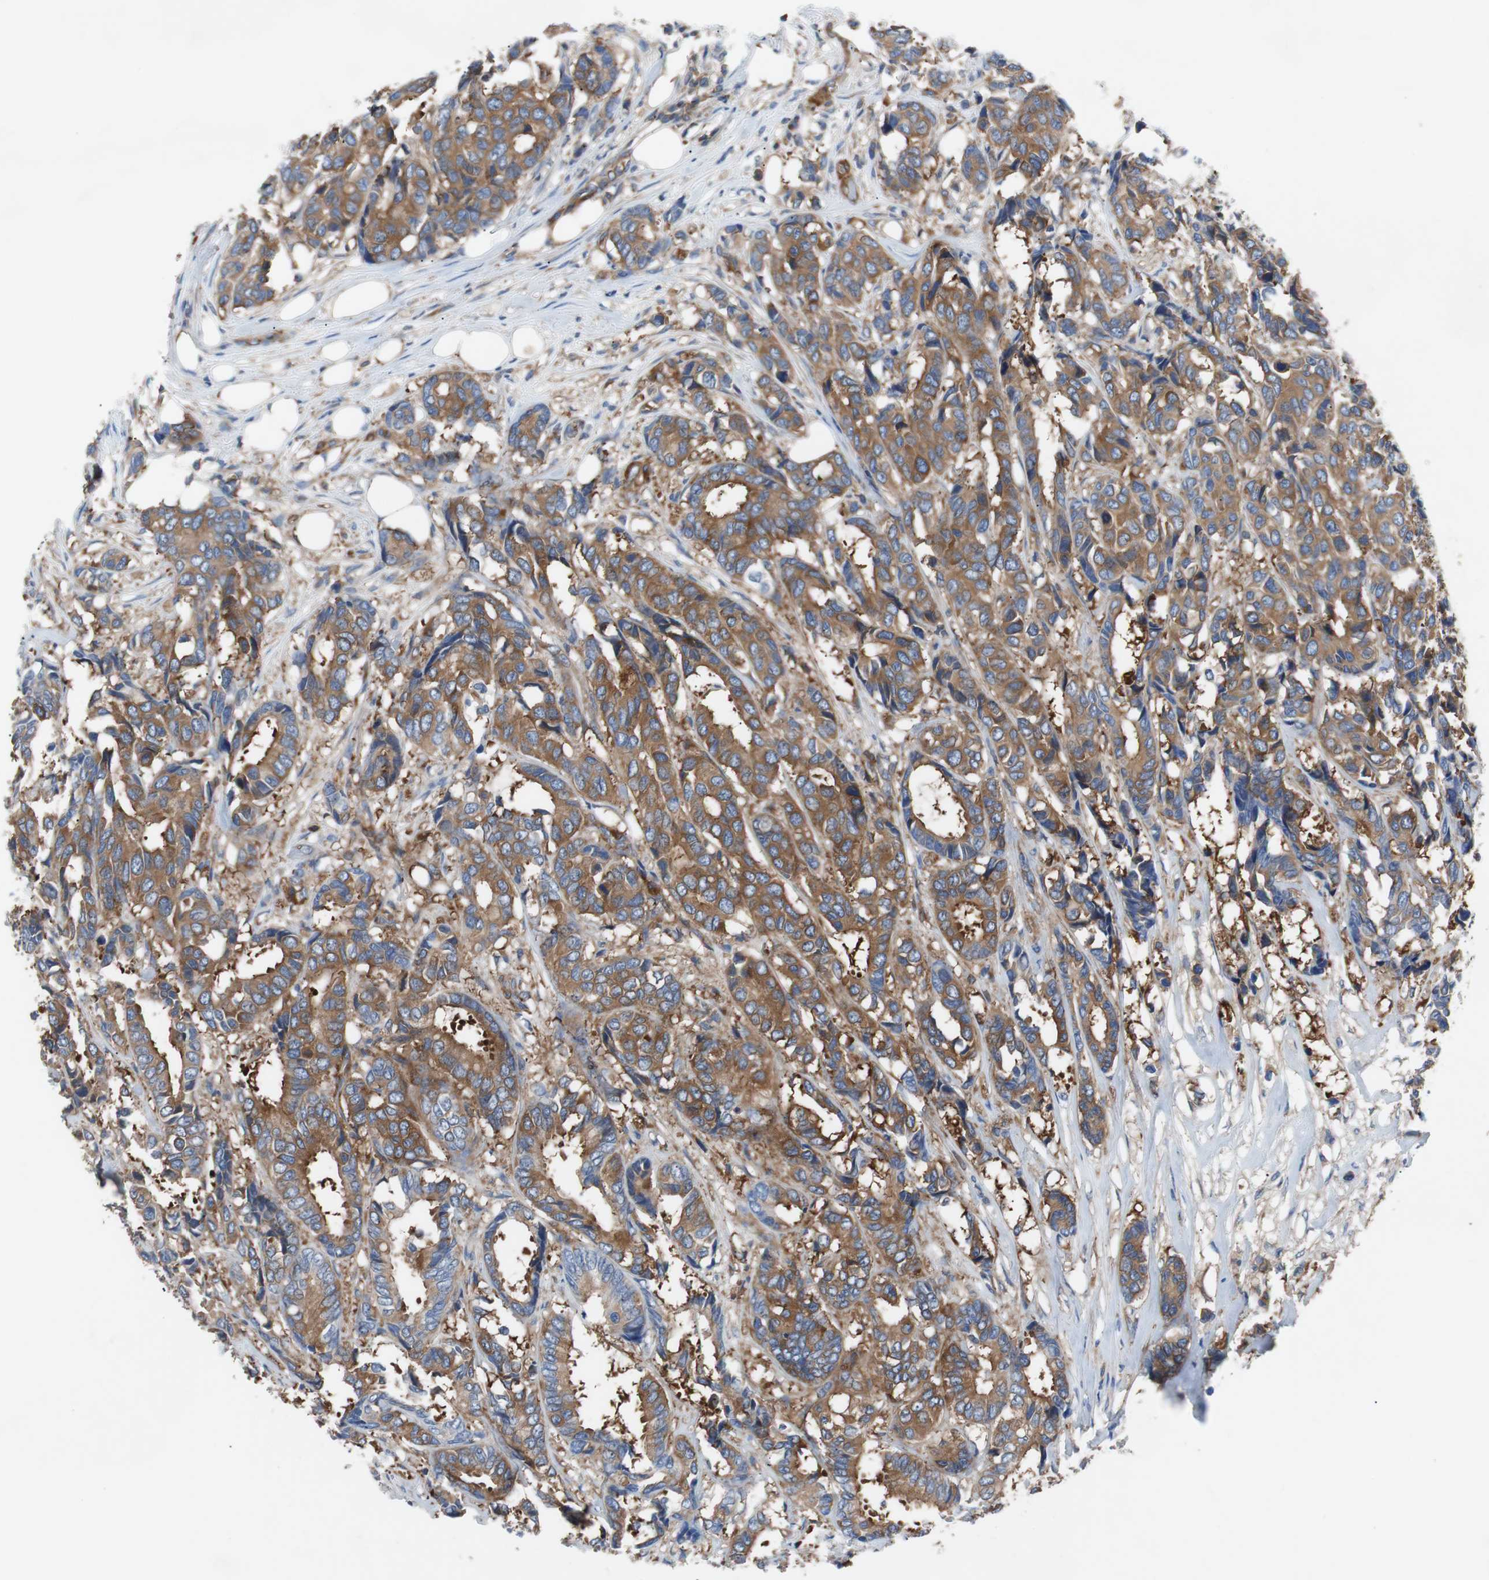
{"staining": {"intensity": "strong", "quantity": ">75%", "location": "cytoplasmic/membranous"}, "tissue": "breast cancer", "cell_type": "Tumor cells", "image_type": "cancer", "snomed": [{"axis": "morphology", "description": "Duct carcinoma"}, {"axis": "topography", "description": "Breast"}], "caption": "Breast cancer (infiltrating ductal carcinoma) stained with a brown dye demonstrates strong cytoplasmic/membranous positive positivity in about >75% of tumor cells.", "gene": "GYS1", "patient": {"sex": "female", "age": 87}}